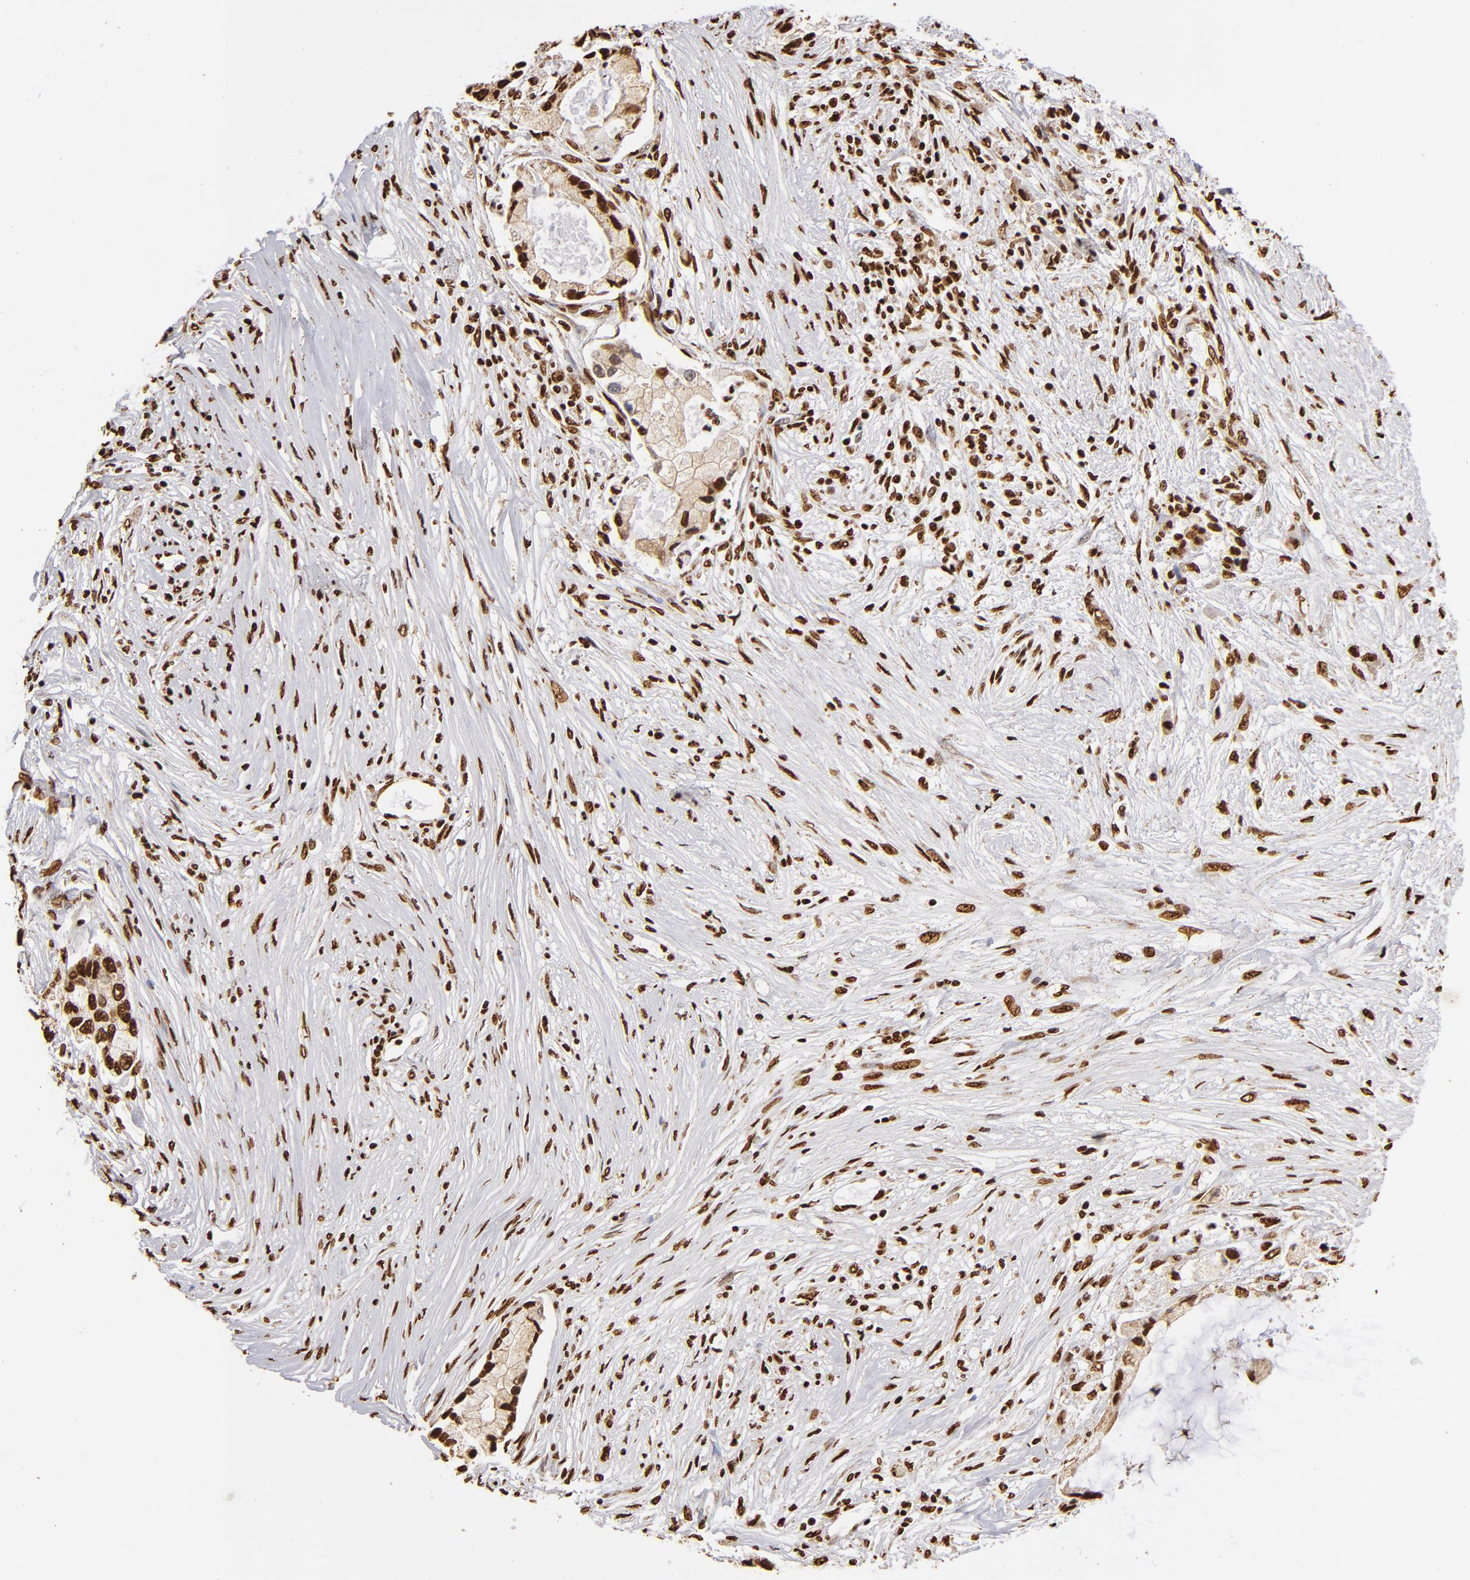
{"staining": {"intensity": "strong", "quantity": ">75%", "location": "nuclear"}, "tissue": "pancreatic cancer", "cell_type": "Tumor cells", "image_type": "cancer", "snomed": [{"axis": "morphology", "description": "Adenocarcinoma, NOS"}, {"axis": "topography", "description": "Pancreas"}], "caption": "DAB immunohistochemical staining of human adenocarcinoma (pancreatic) demonstrates strong nuclear protein positivity in approximately >75% of tumor cells.", "gene": "ILF3", "patient": {"sex": "female", "age": 59}}